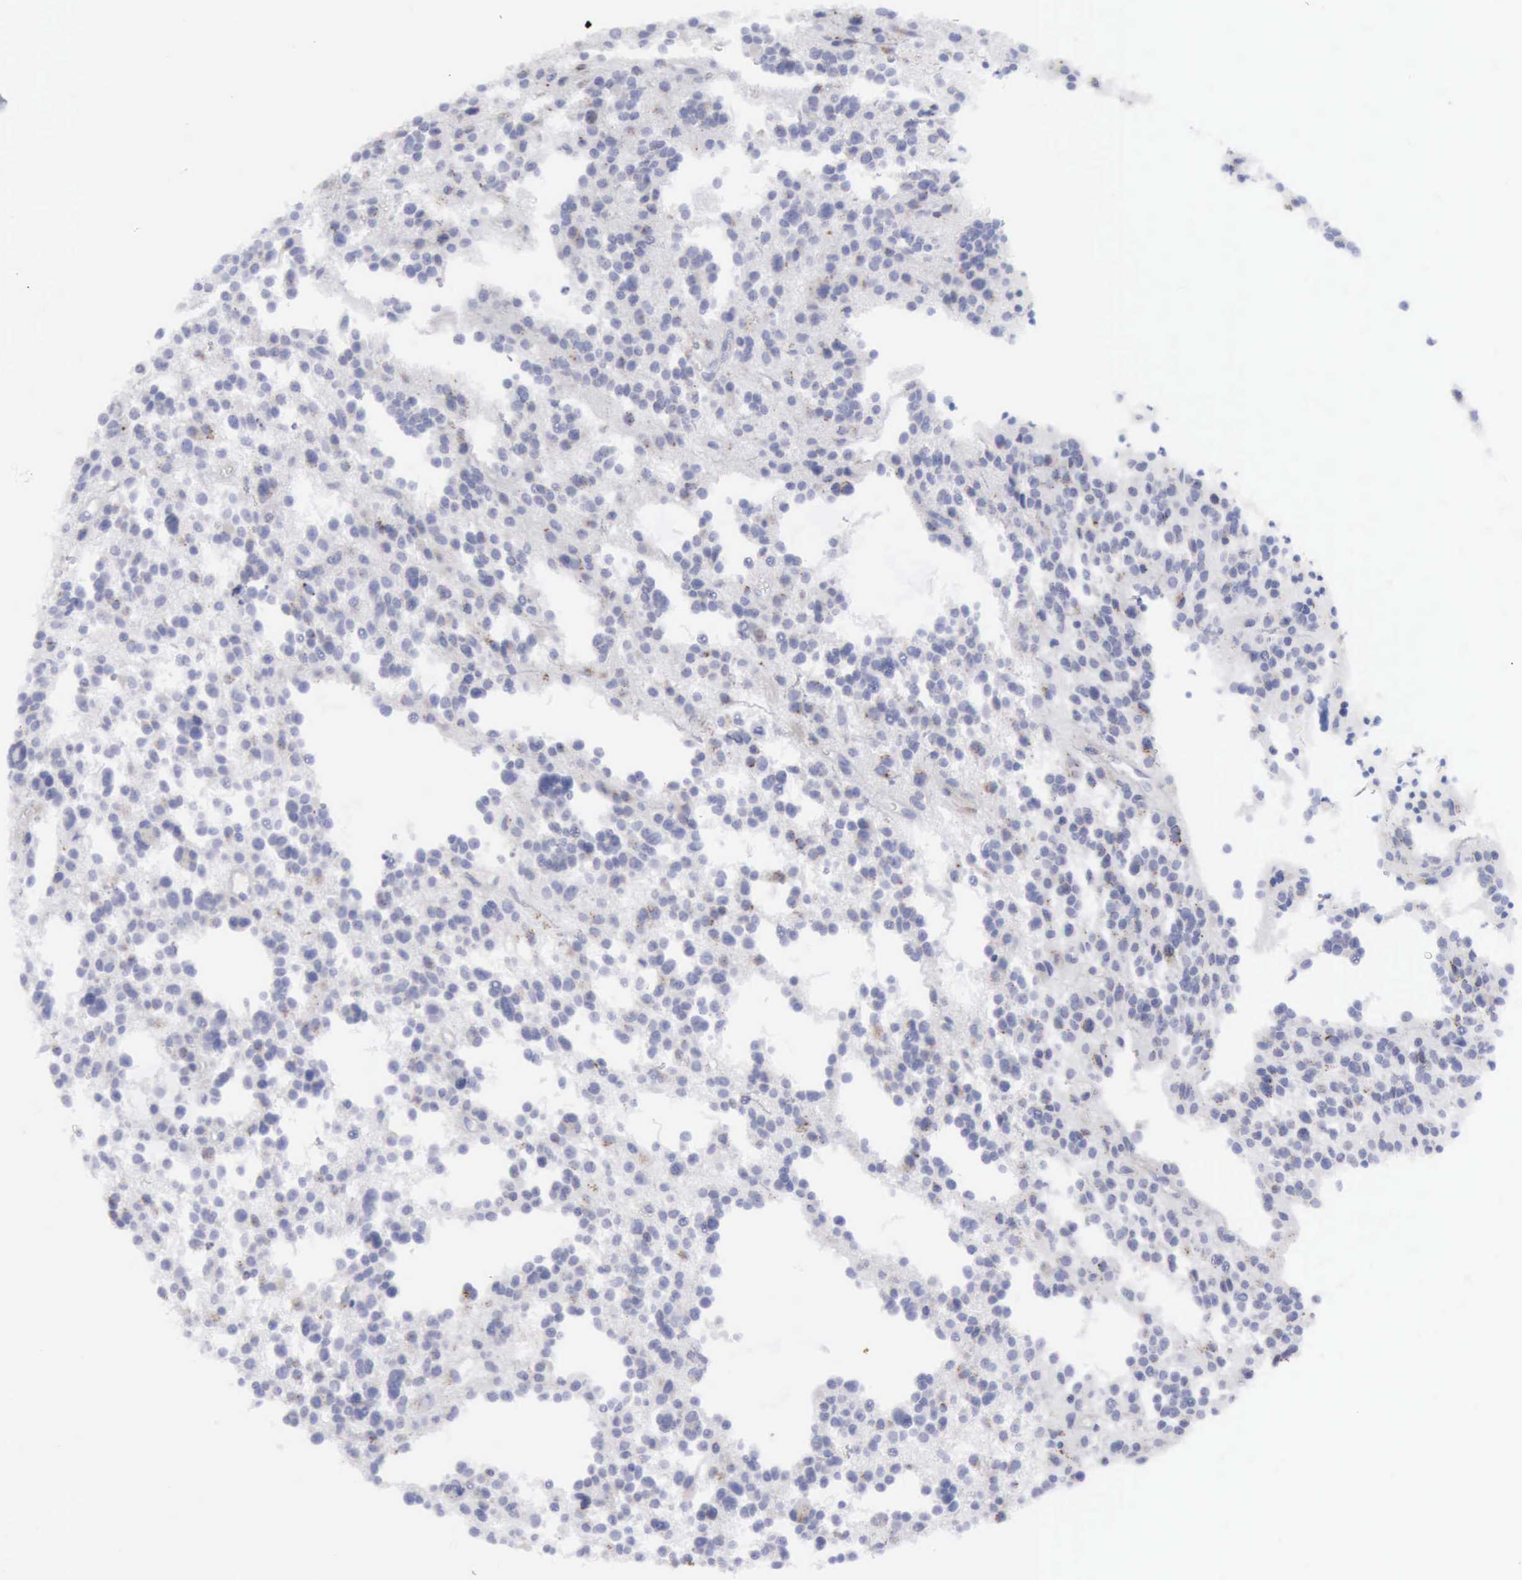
{"staining": {"intensity": "negative", "quantity": "none", "location": "none"}, "tissue": "glioma", "cell_type": "Tumor cells", "image_type": "cancer", "snomed": [{"axis": "morphology", "description": "Glioma, malignant, Low grade"}, {"axis": "topography", "description": "Brain"}], "caption": "DAB immunohistochemical staining of glioma exhibits no significant positivity in tumor cells.", "gene": "CTSS", "patient": {"sex": "female", "age": 36}}